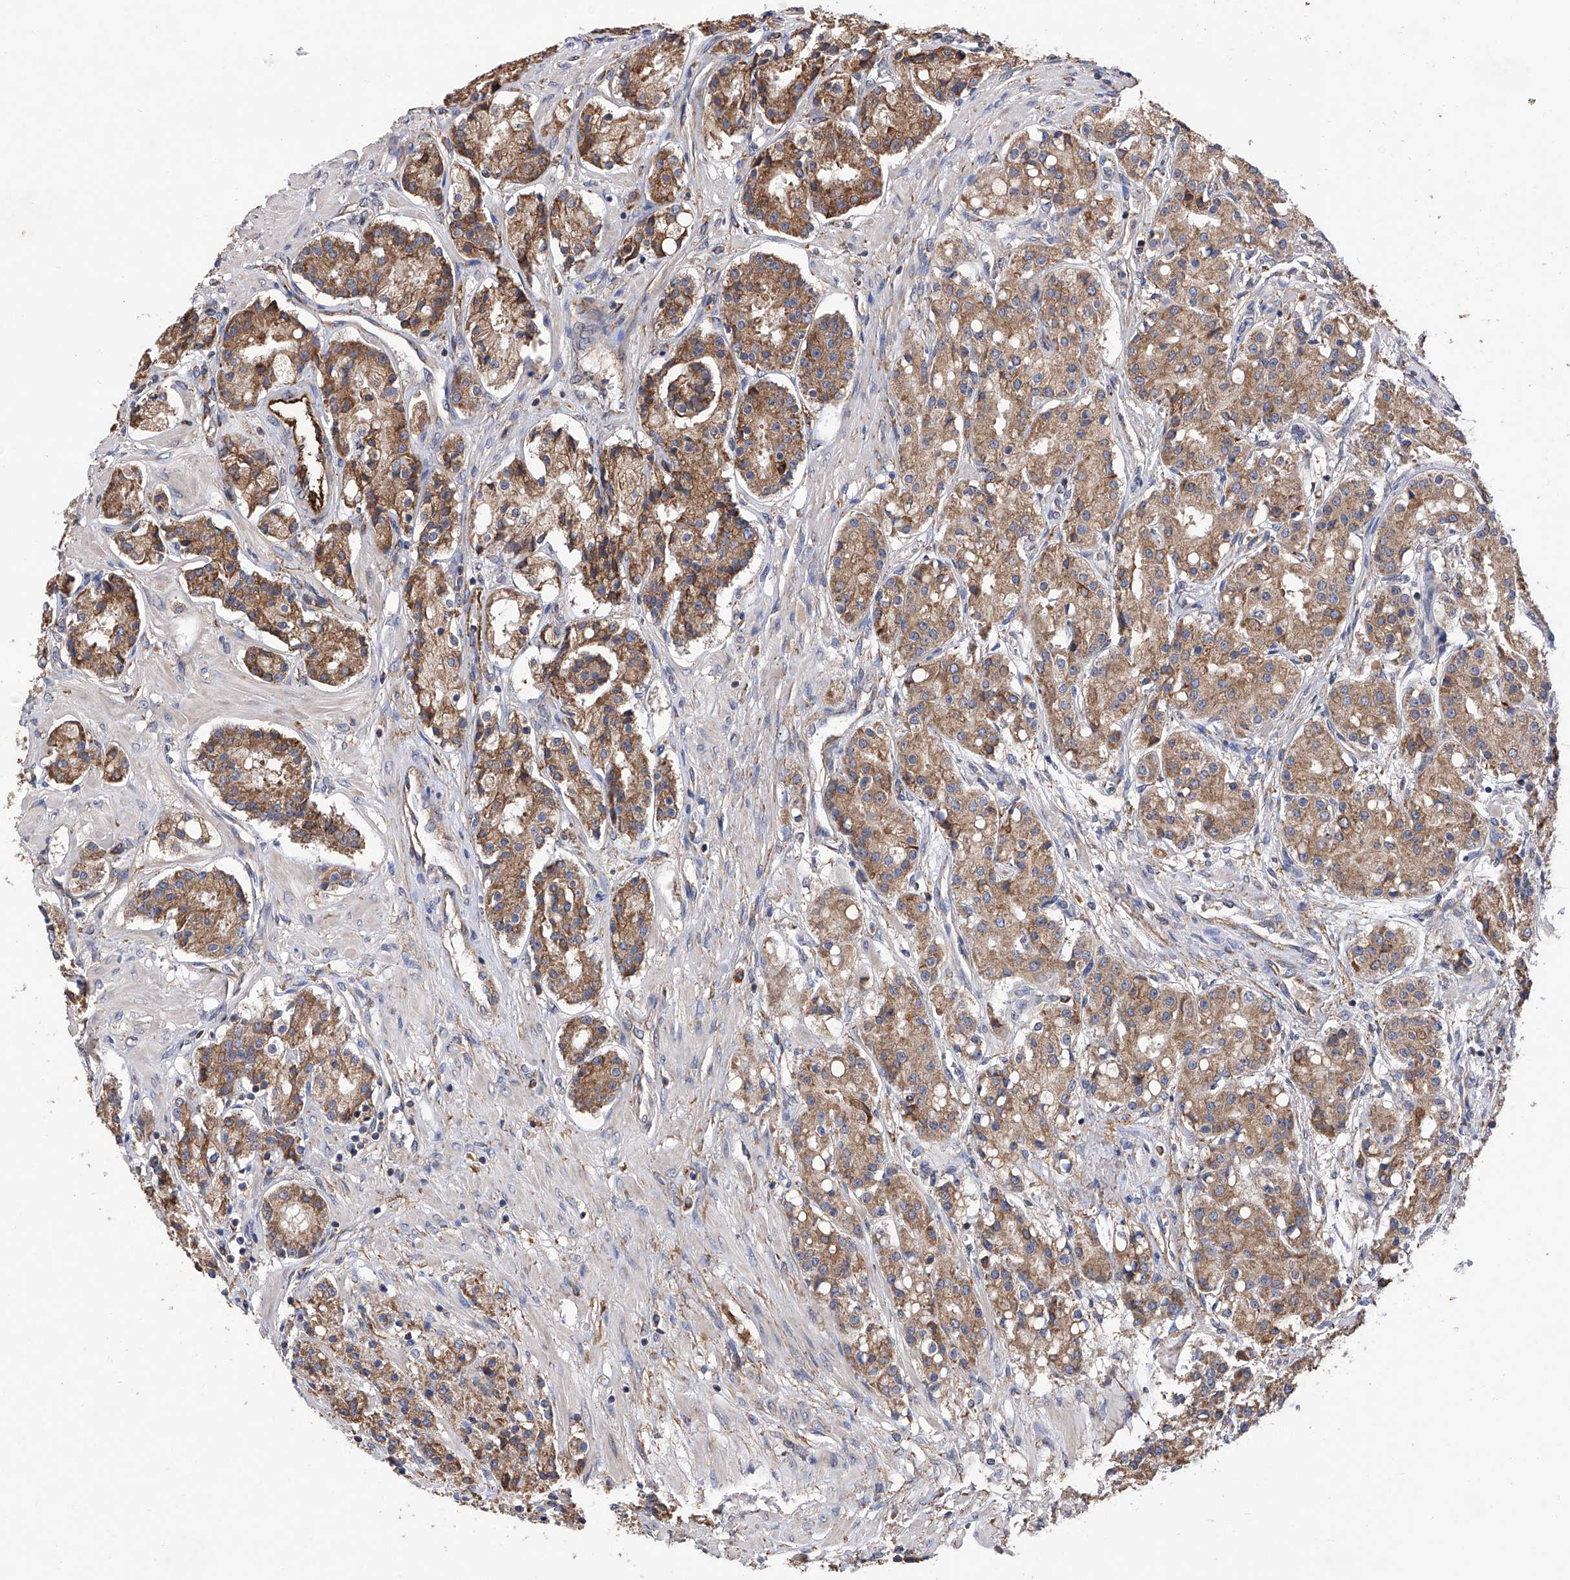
{"staining": {"intensity": "moderate", "quantity": ">75%", "location": "cytoplasmic/membranous"}, "tissue": "prostate cancer", "cell_type": "Tumor cells", "image_type": "cancer", "snomed": [{"axis": "morphology", "description": "Adenocarcinoma, High grade"}, {"axis": "topography", "description": "Prostate"}], "caption": "DAB (3,3'-diaminobenzidine) immunohistochemical staining of human prostate cancer exhibits moderate cytoplasmic/membranous protein positivity in about >75% of tumor cells. The staining was performed using DAB (3,3'-diaminobenzidine) to visualize the protein expression in brown, while the nuclei were stained in blue with hematoxylin (Magnification: 20x).", "gene": "INPP5B", "patient": {"sex": "male", "age": 60}}